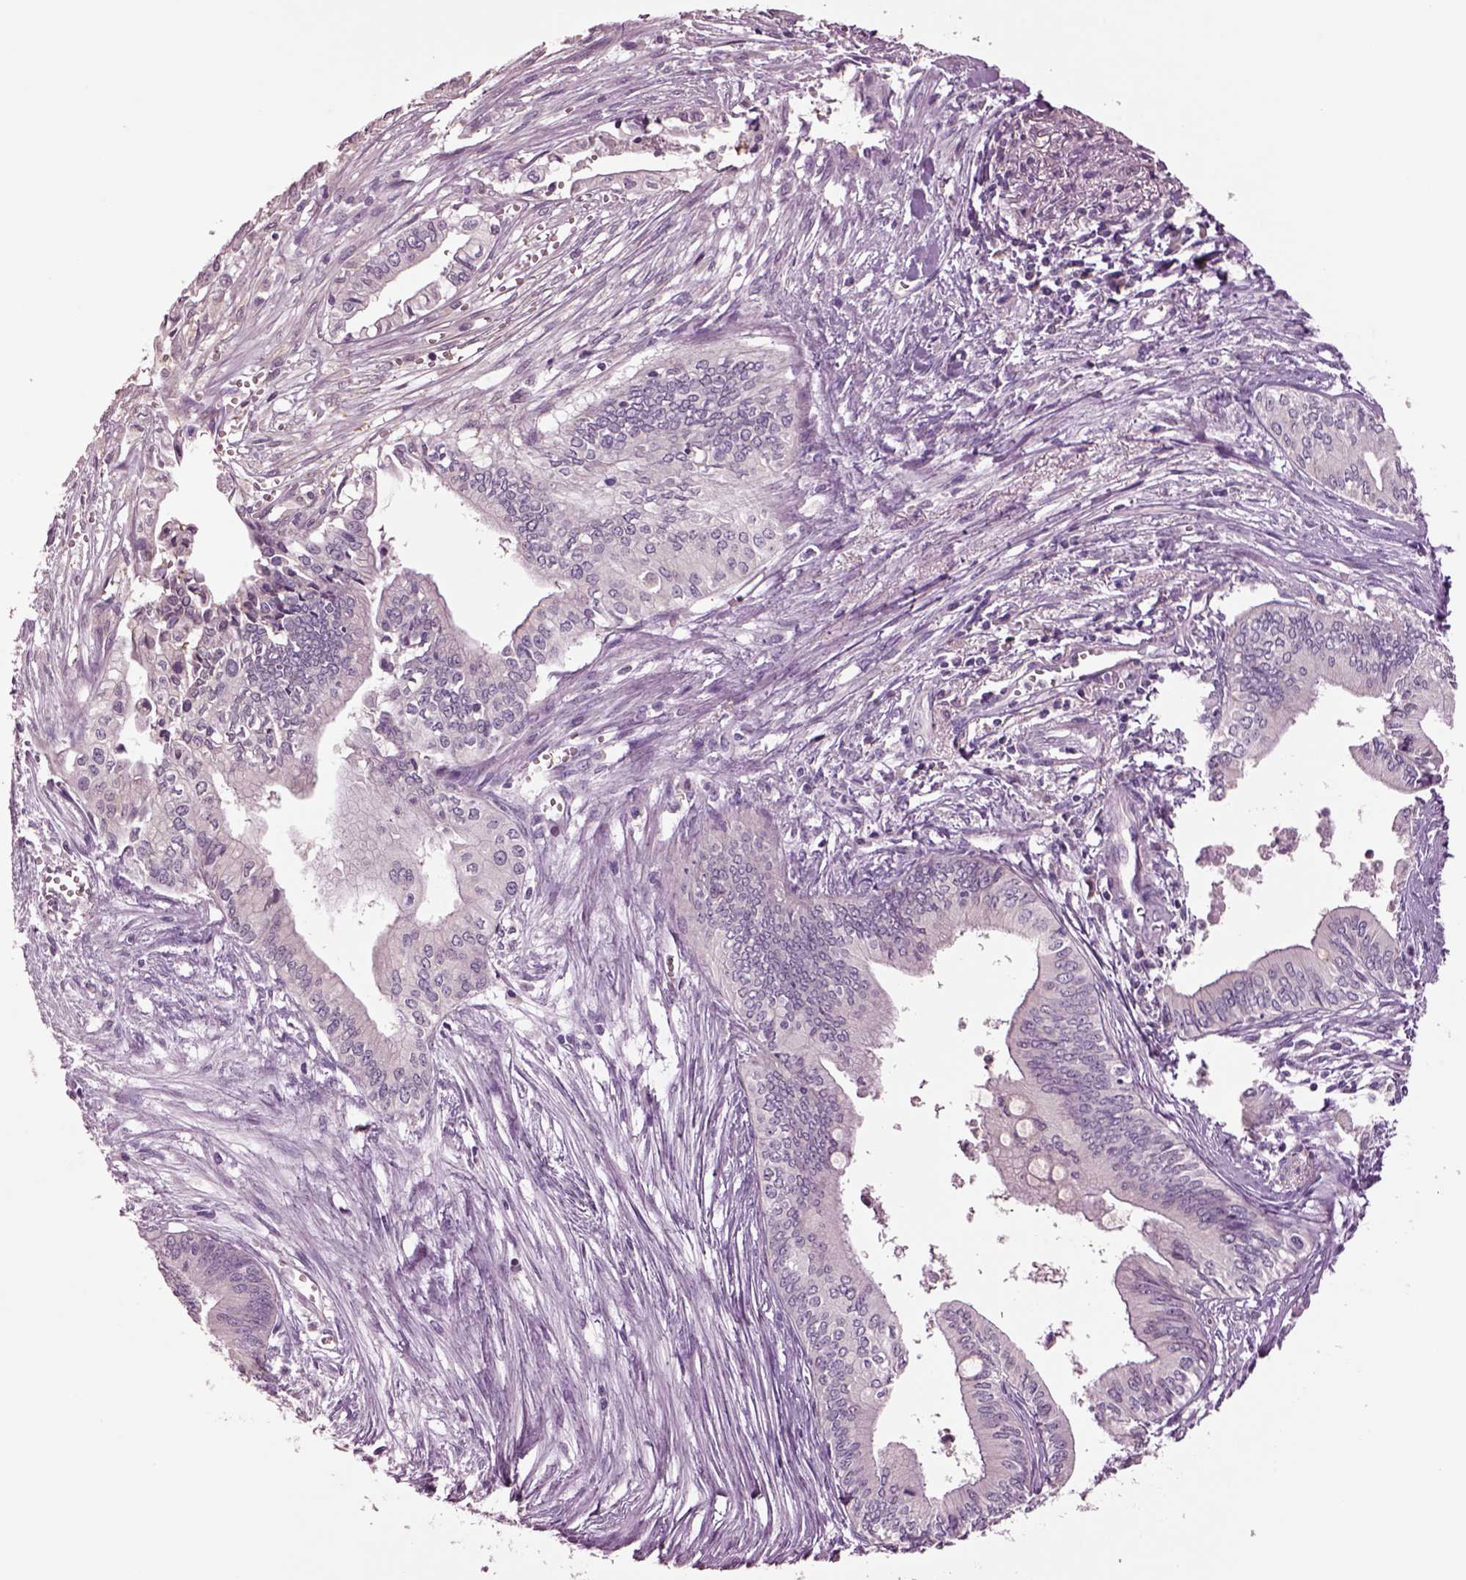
{"staining": {"intensity": "negative", "quantity": "none", "location": "none"}, "tissue": "pancreatic cancer", "cell_type": "Tumor cells", "image_type": "cancer", "snomed": [{"axis": "morphology", "description": "Adenocarcinoma, NOS"}, {"axis": "topography", "description": "Pancreas"}], "caption": "There is no significant positivity in tumor cells of pancreatic cancer (adenocarcinoma).", "gene": "CLPSL1", "patient": {"sex": "female", "age": 61}}